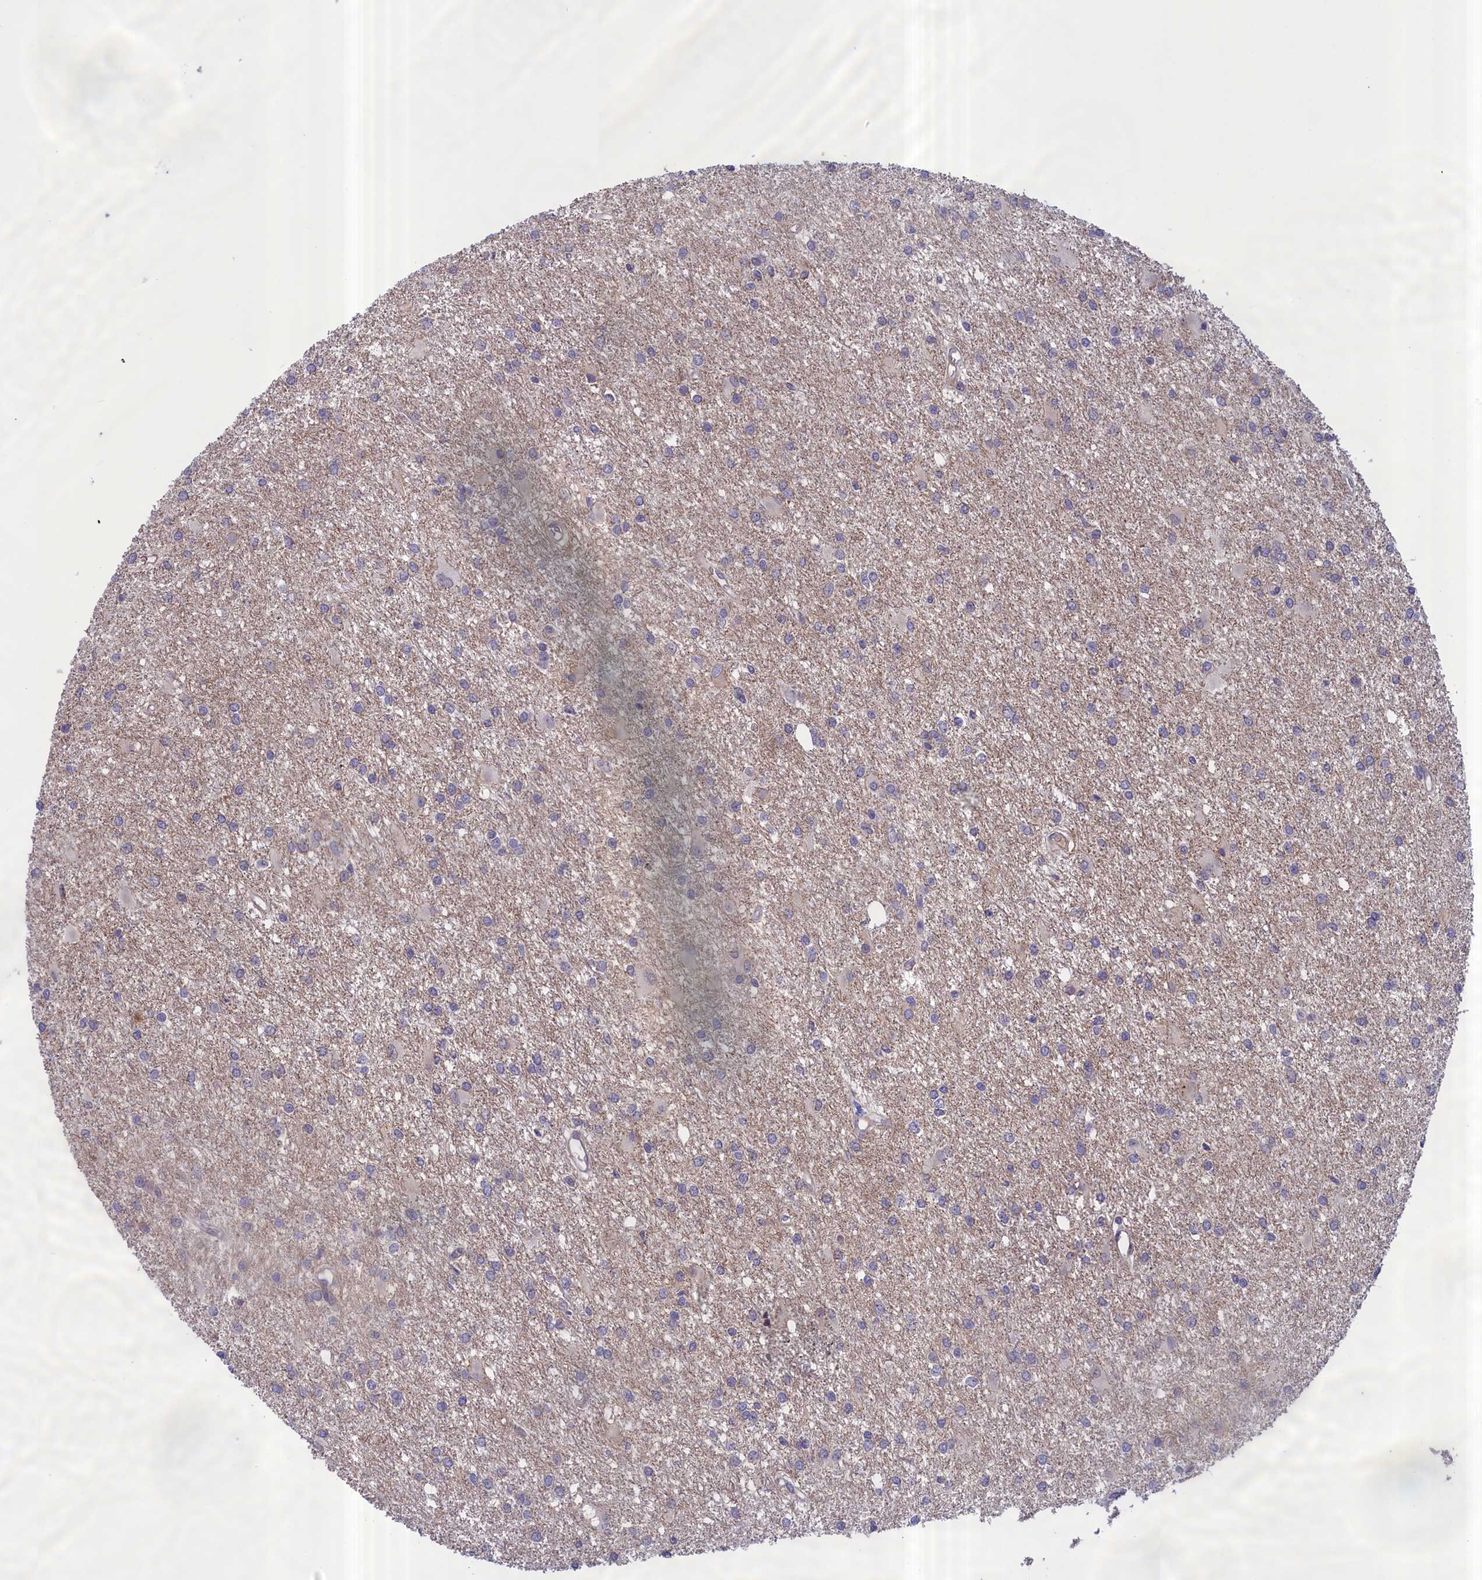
{"staining": {"intensity": "negative", "quantity": "none", "location": "none"}, "tissue": "glioma", "cell_type": "Tumor cells", "image_type": "cancer", "snomed": [{"axis": "morphology", "description": "Glioma, malignant, High grade"}, {"axis": "topography", "description": "Brain"}], "caption": "High magnification brightfield microscopy of glioma stained with DAB (brown) and counterstained with hematoxylin (blue): tumor cells show no significant expression. (DAB (3,3'-diaminobenzidine) immunohistochemistry (IHC) with hematoxylin counter stain).", "gene": "IGFALS", "patient": {"sex": "female", "age": 50}}